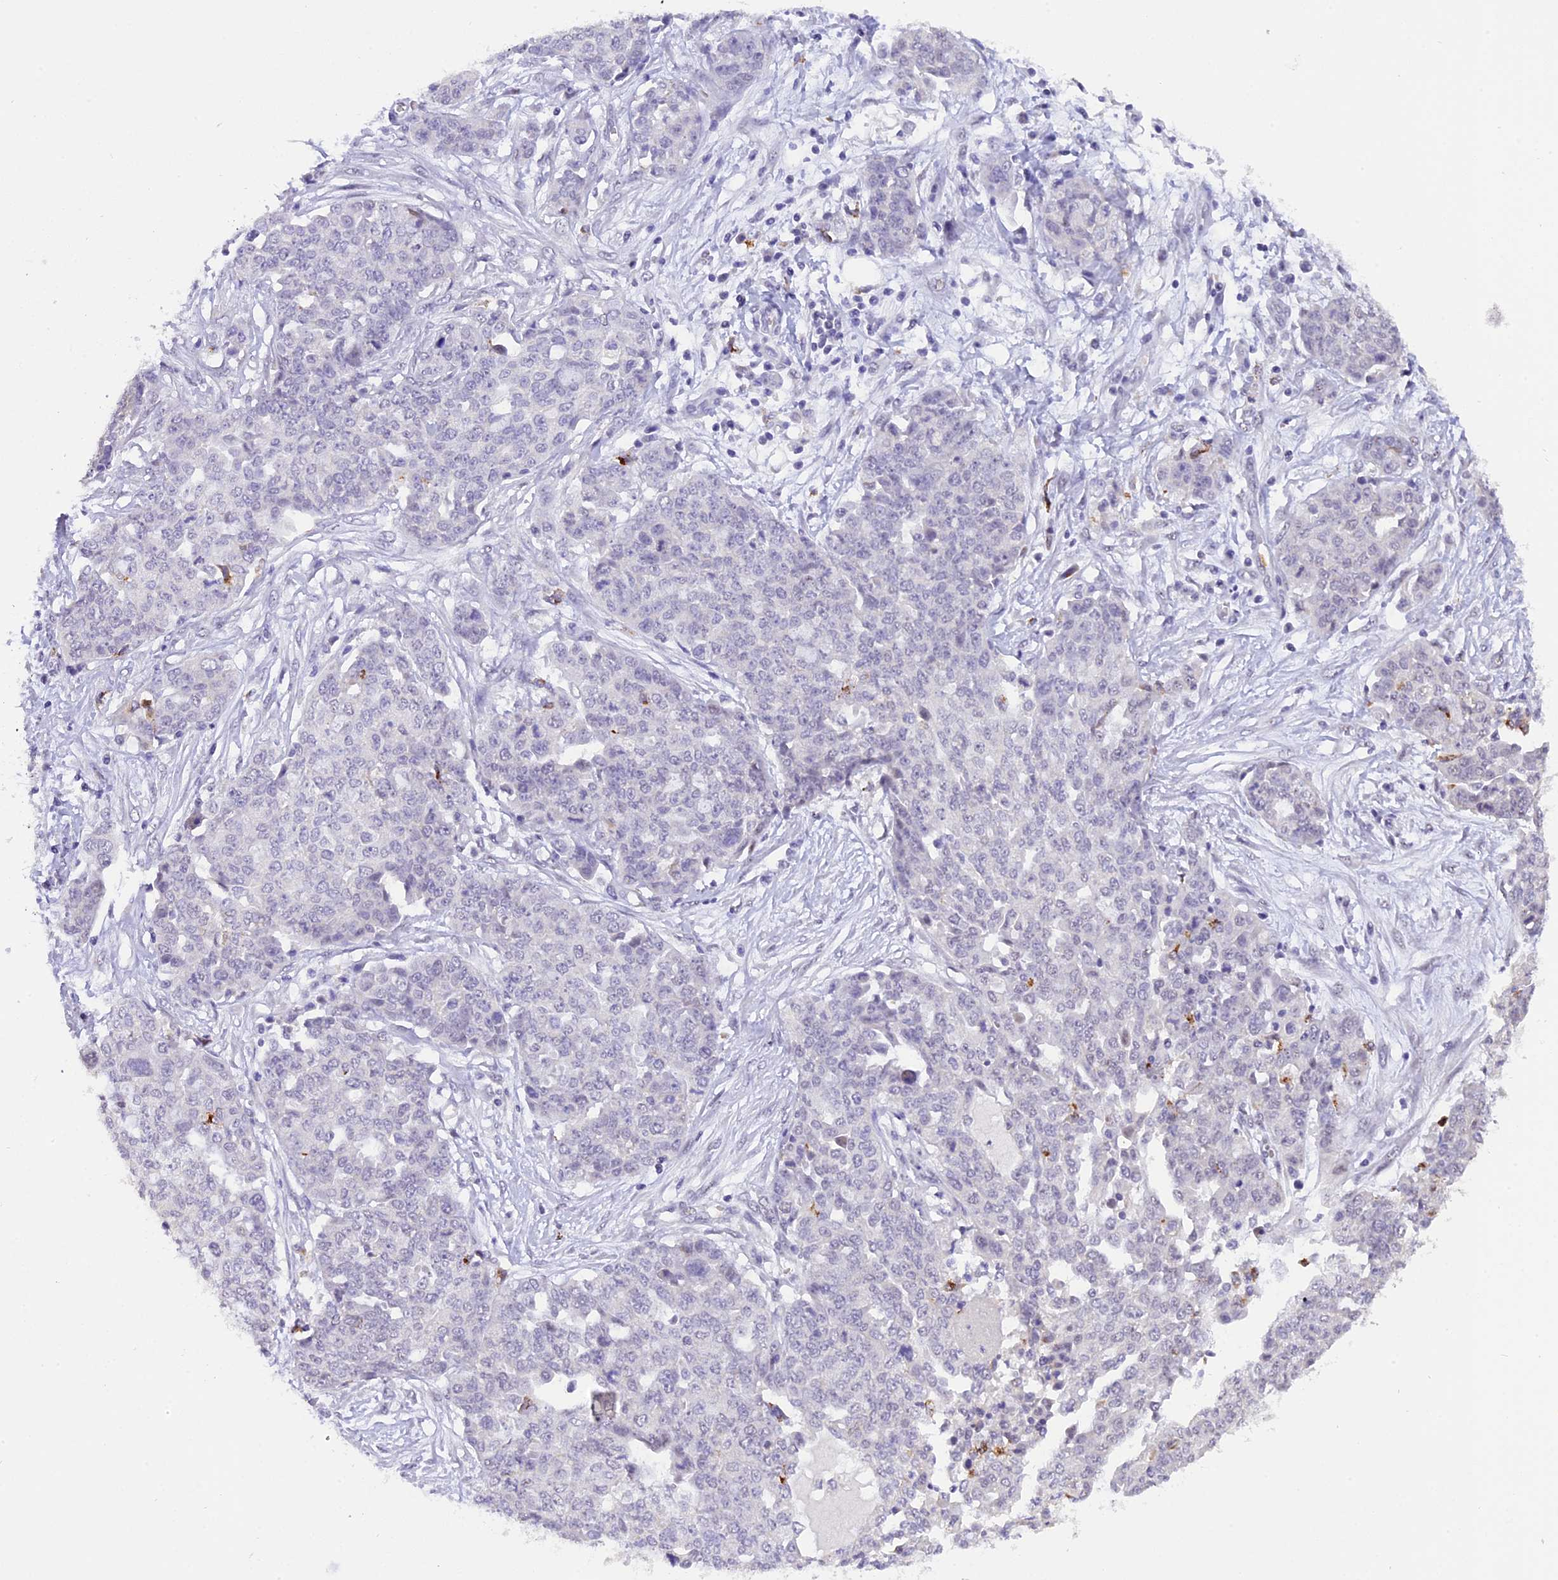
{"staining": {"intensity": "negative", "quantity": "none", "location": "none"}, "tissue": "ovarian cancer", "cell_type": "Tumor cells", "image_type": "cancer", "snomed": [{"axis": "morphology", "description": "Cystadenocarcinoma, serous, NOS"}, {"axis": "topography", "description": "Soft tissue"}, {"axis": "topography", "description": "Ovary"}], "caption": "IHC histopathology image of neoplastic tissue: ovarian serous cystadenocarcinoma stained with DAB (3,3'-diaminobenzidine) shows no significant protein positivity in tumor cells.", "gene": "AHSP", "patient": {"sex": "female", "age": 57}}